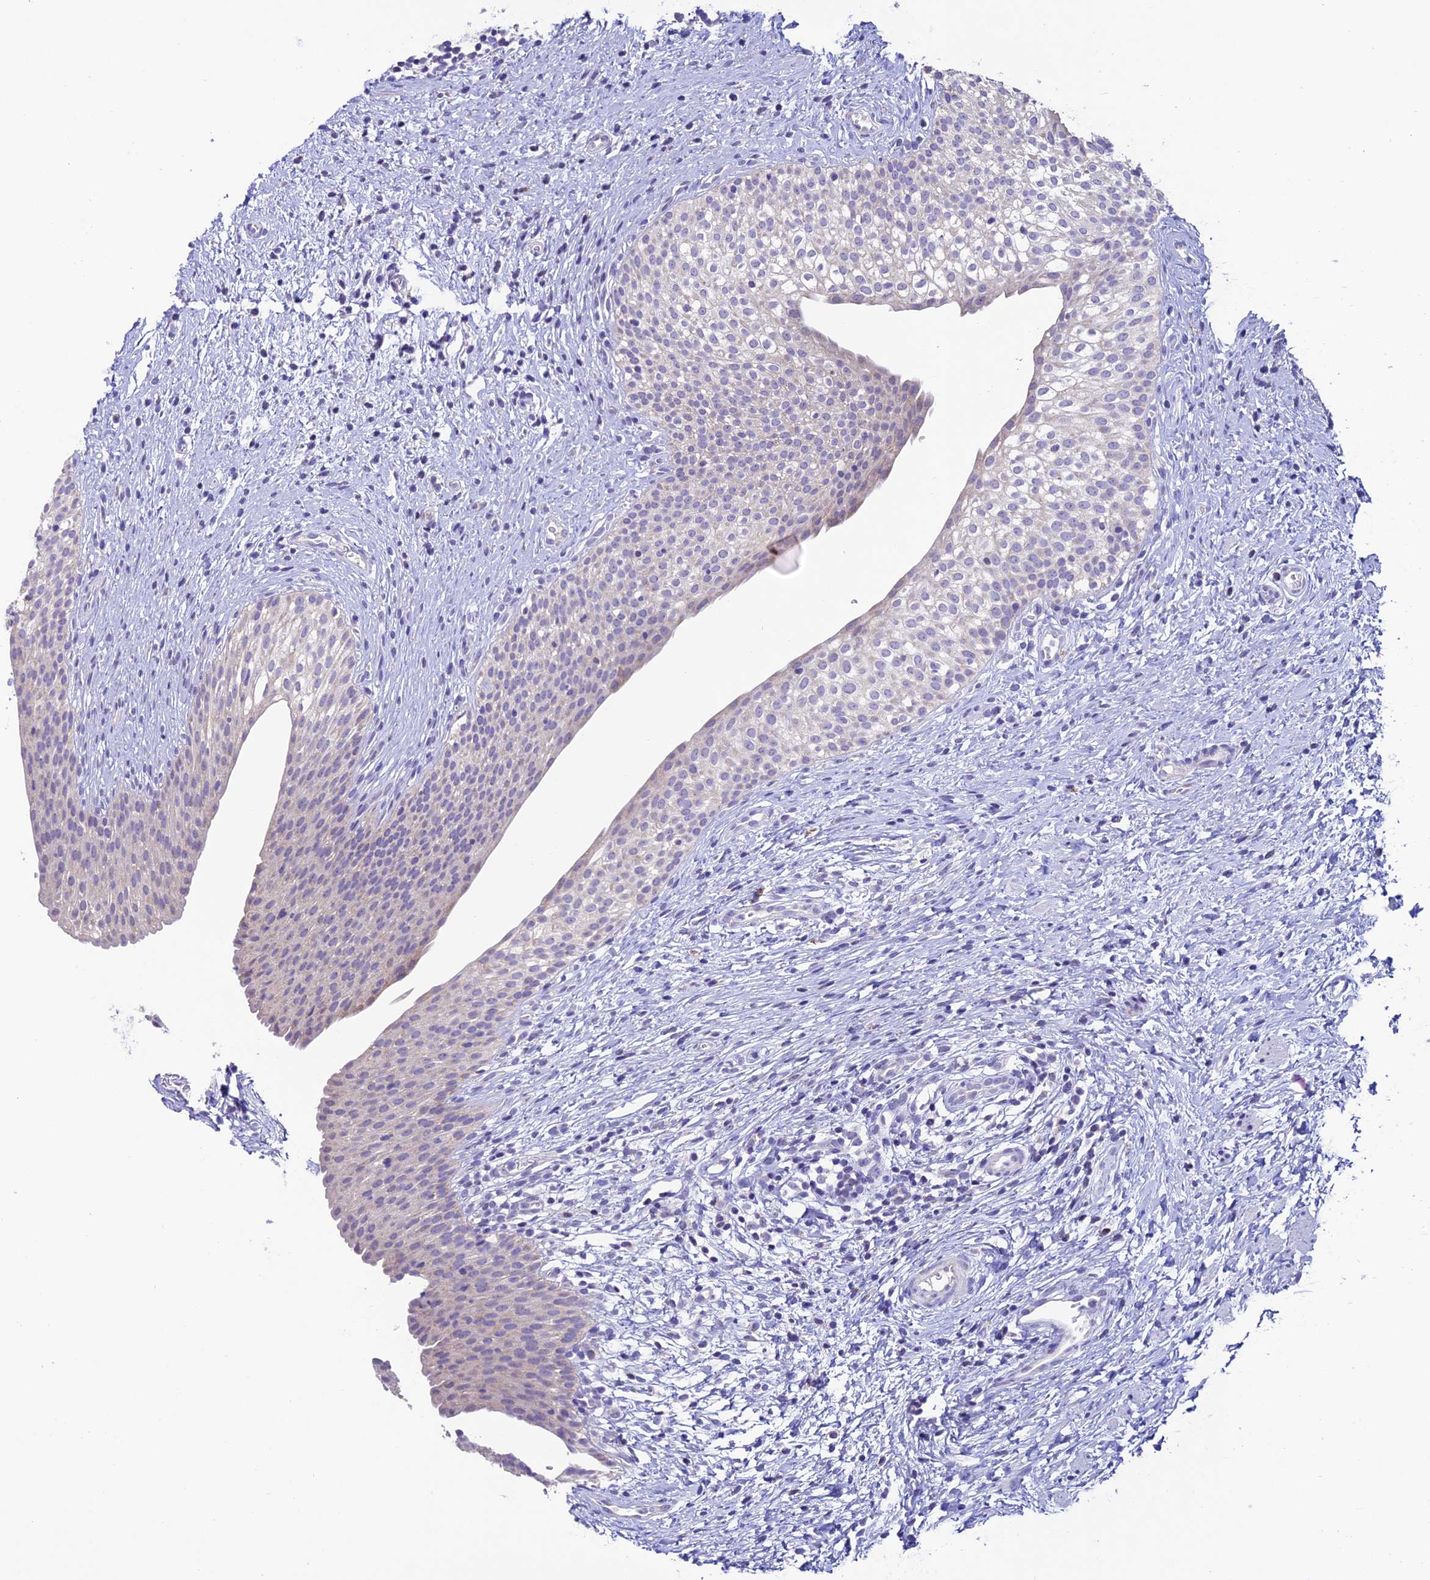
{"staining": {"intensity": "negative", "quantity": "none", "location": "none"}, "tissue": "urinary bladder", "cell_type": "Urothelial cells", "image_type": "normal", "snomed": [{"axis": "morphology", "description": "Normal tissue, NOS"}, {"axis": "topography", "description": "Urinary bladder"}], "caption": "High power microscopy photomicrograph of an IHC histopathology image of benign urinary bladder, revealing no significant expression in urothelial cells.", "gene": "SLC10A1", "patient": {"sex": "male", "age": 1}}